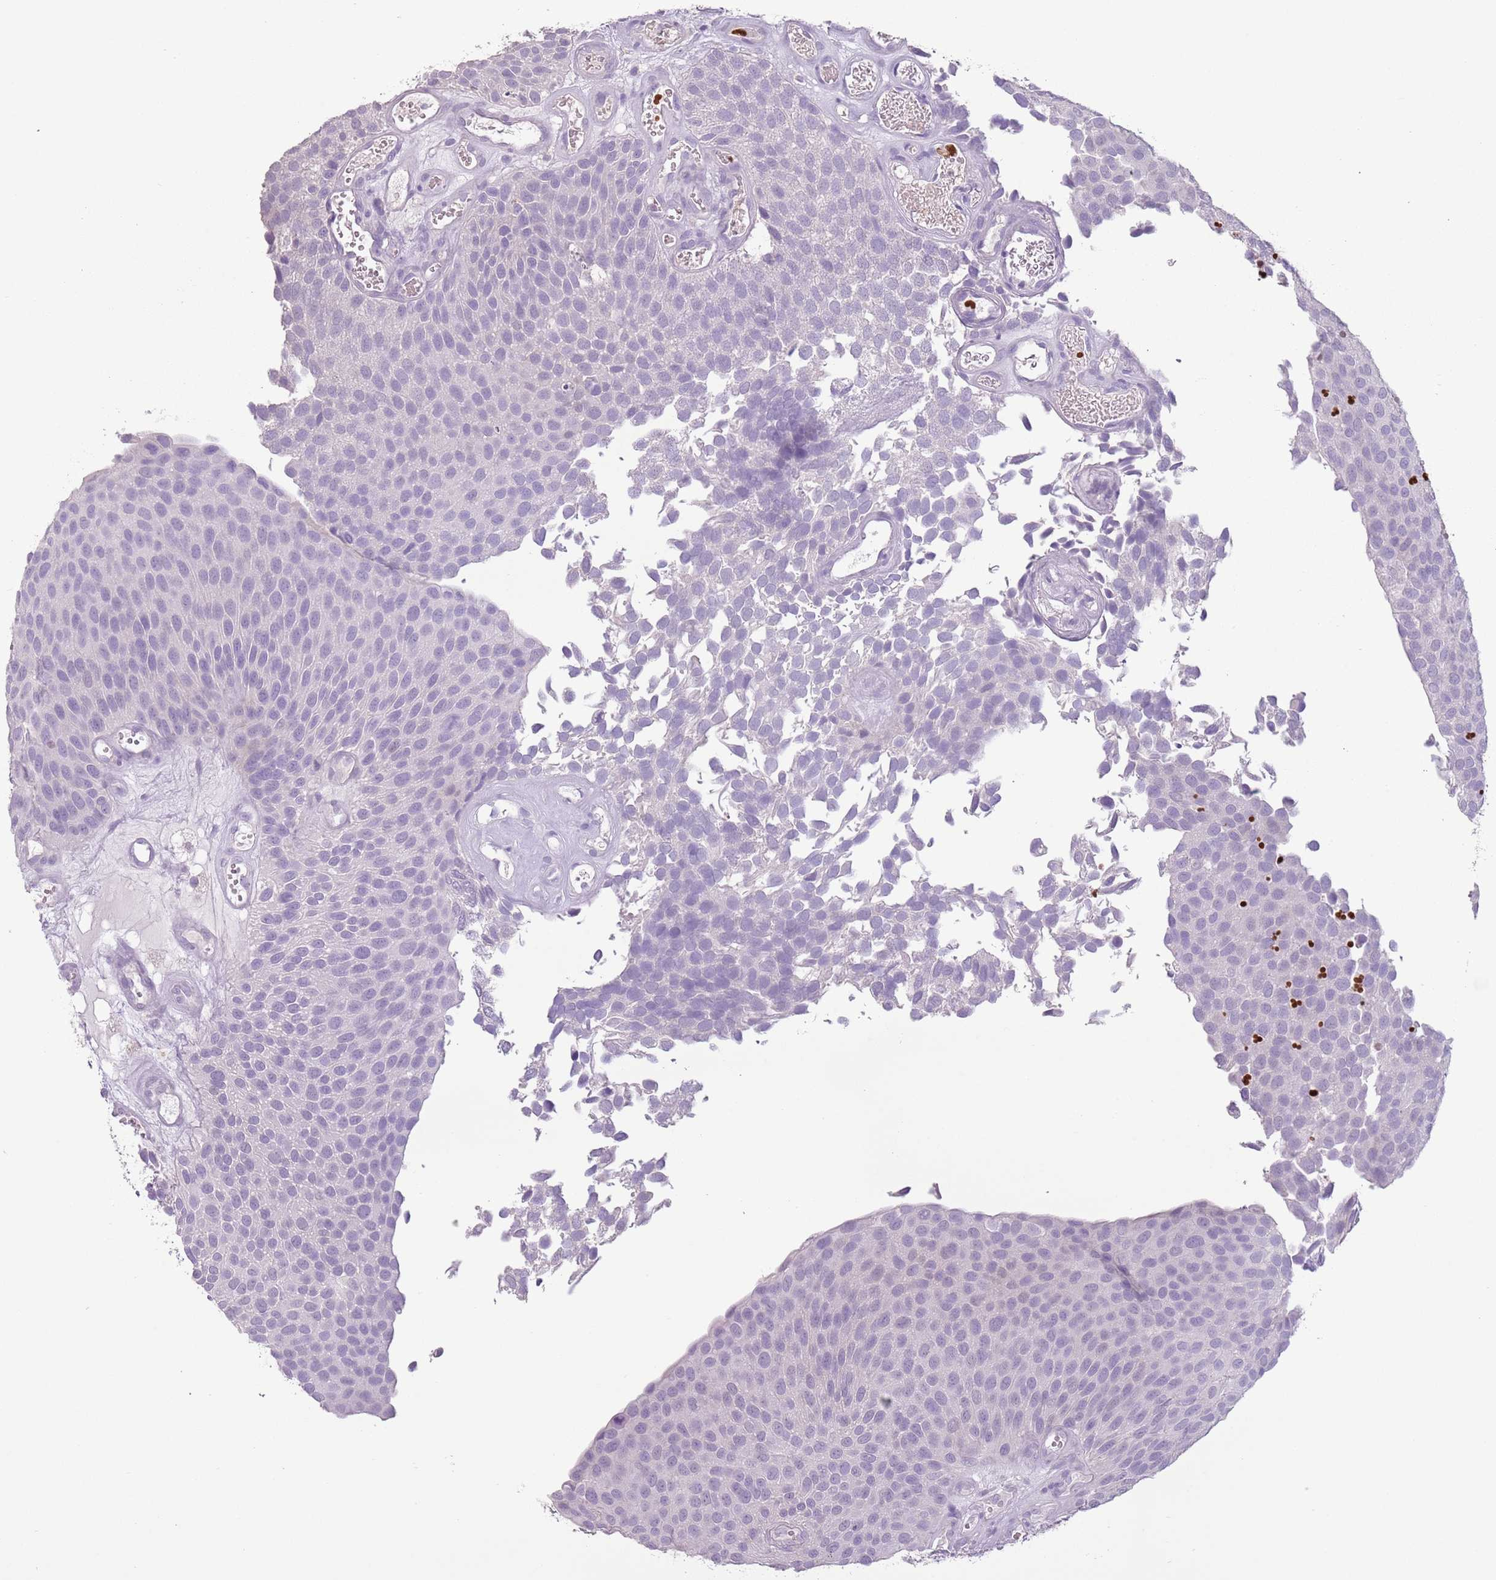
{"staining": {"intensity": "negative", "quantity": "none", "location": "none"}, "tissue": "urothelial cancer", "cell_type": "Tumor cells", "image_type": "cancer", "snomed": [{"axis": "morphology", "description": "Urothelial carcinoma, Low grade"}, {"axis": "topography", "description": "Urinary bladder"}], "caption": "This is an immunohistochemistry (IHC) micrograph of human urothelial cancer. There is no positivity in tumor cells.", "gene": "CELF6", "patient": {"sex": "male", "age": 89}}